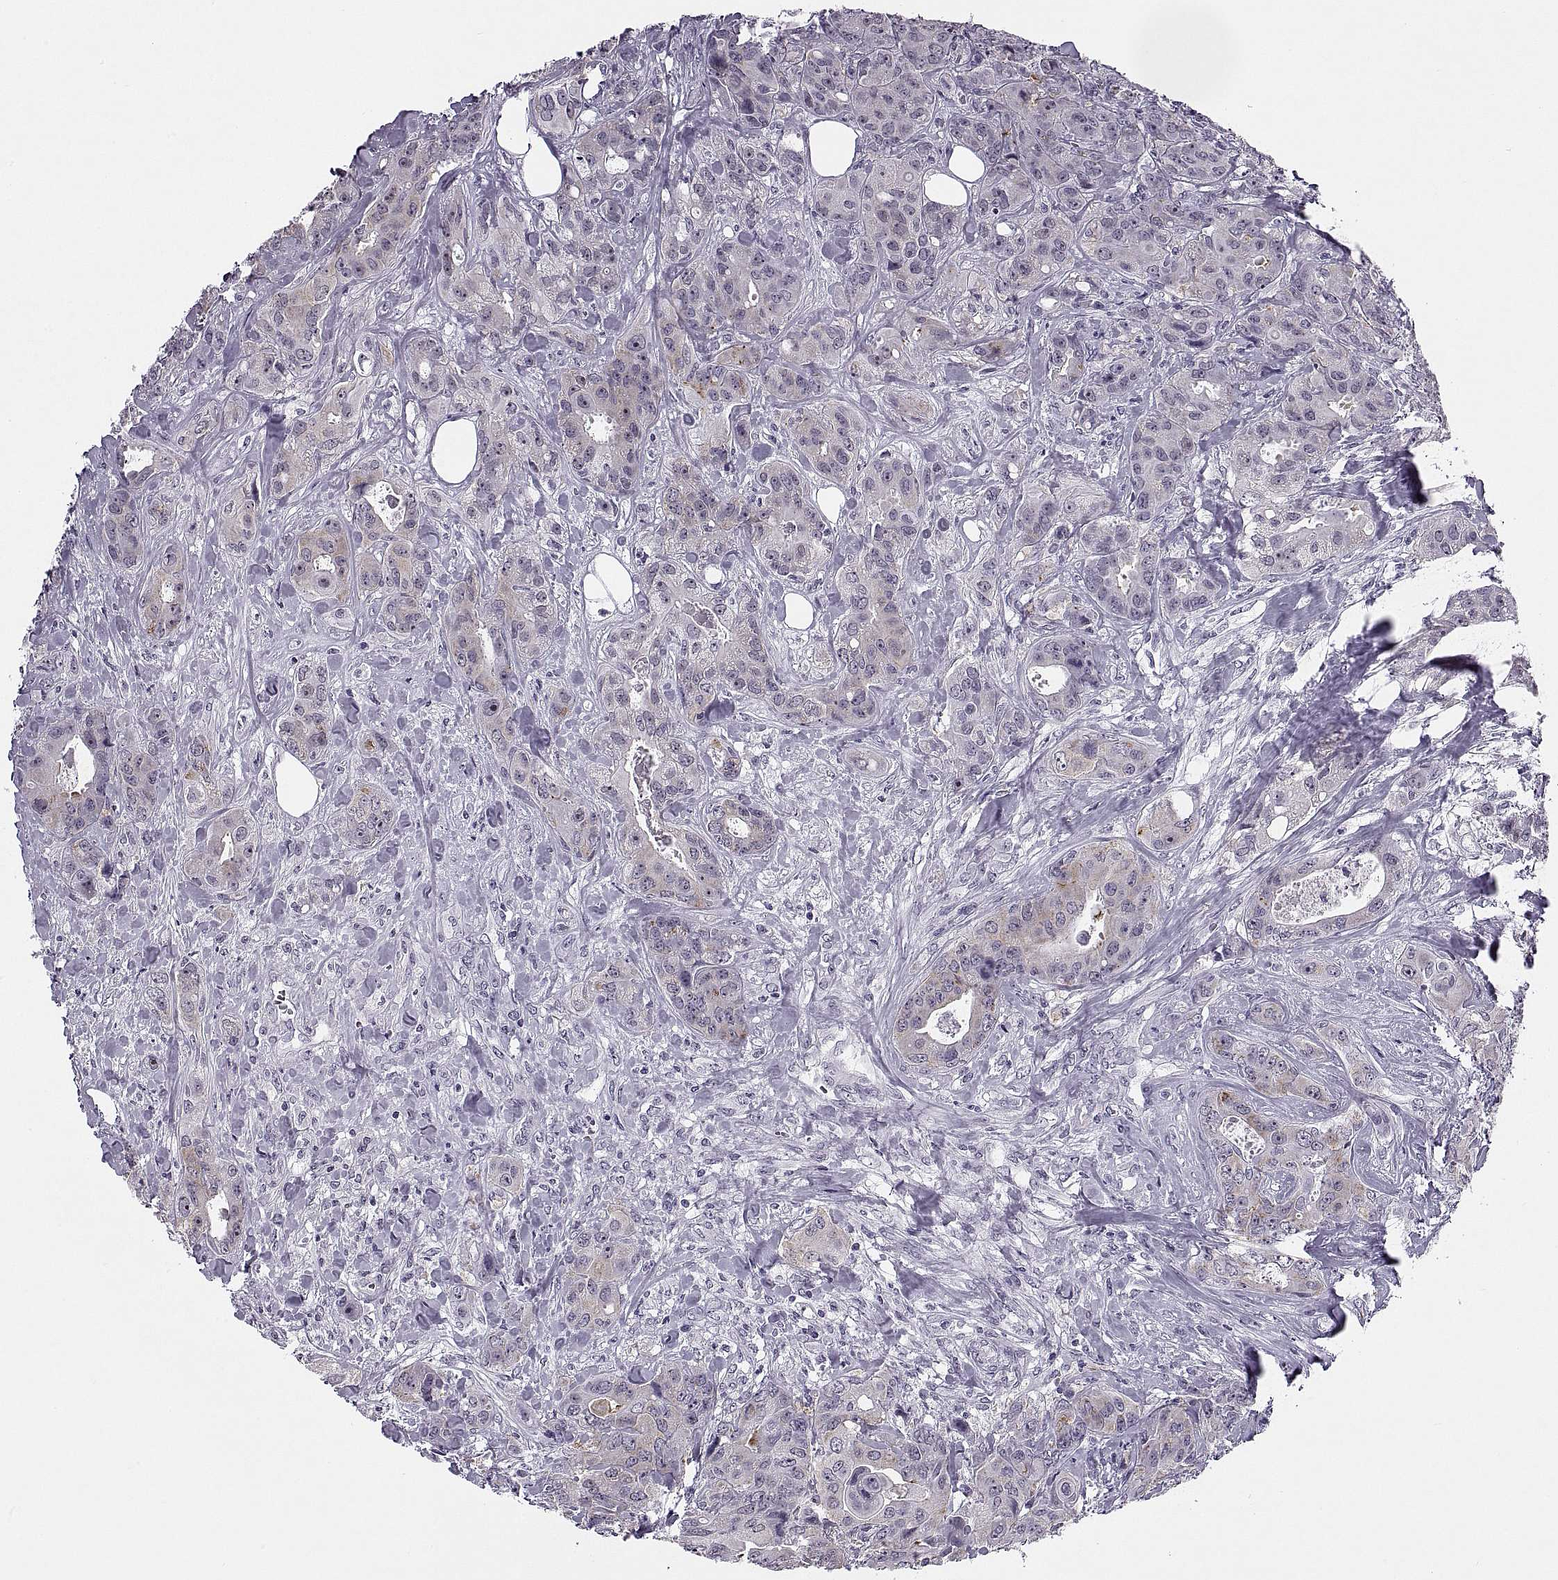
{"staining": {"intensity": "negative", "quantity": "none", "location": "none"}, "tissue": "breast cancer", "cell_type": "Tumor cells", "image_type": "cancer", "snomed": [{"axis": "morphology", "description": "Duct carcinoma"}, {"axis": "topography", "description": "Breast"}], "caption": "The histopathology image shows no staining of tumor cells in breast cancer (intraductal carcinoma).", "gene": "TBC1D3G", "patient": {"sex": "female", "age": 43}}